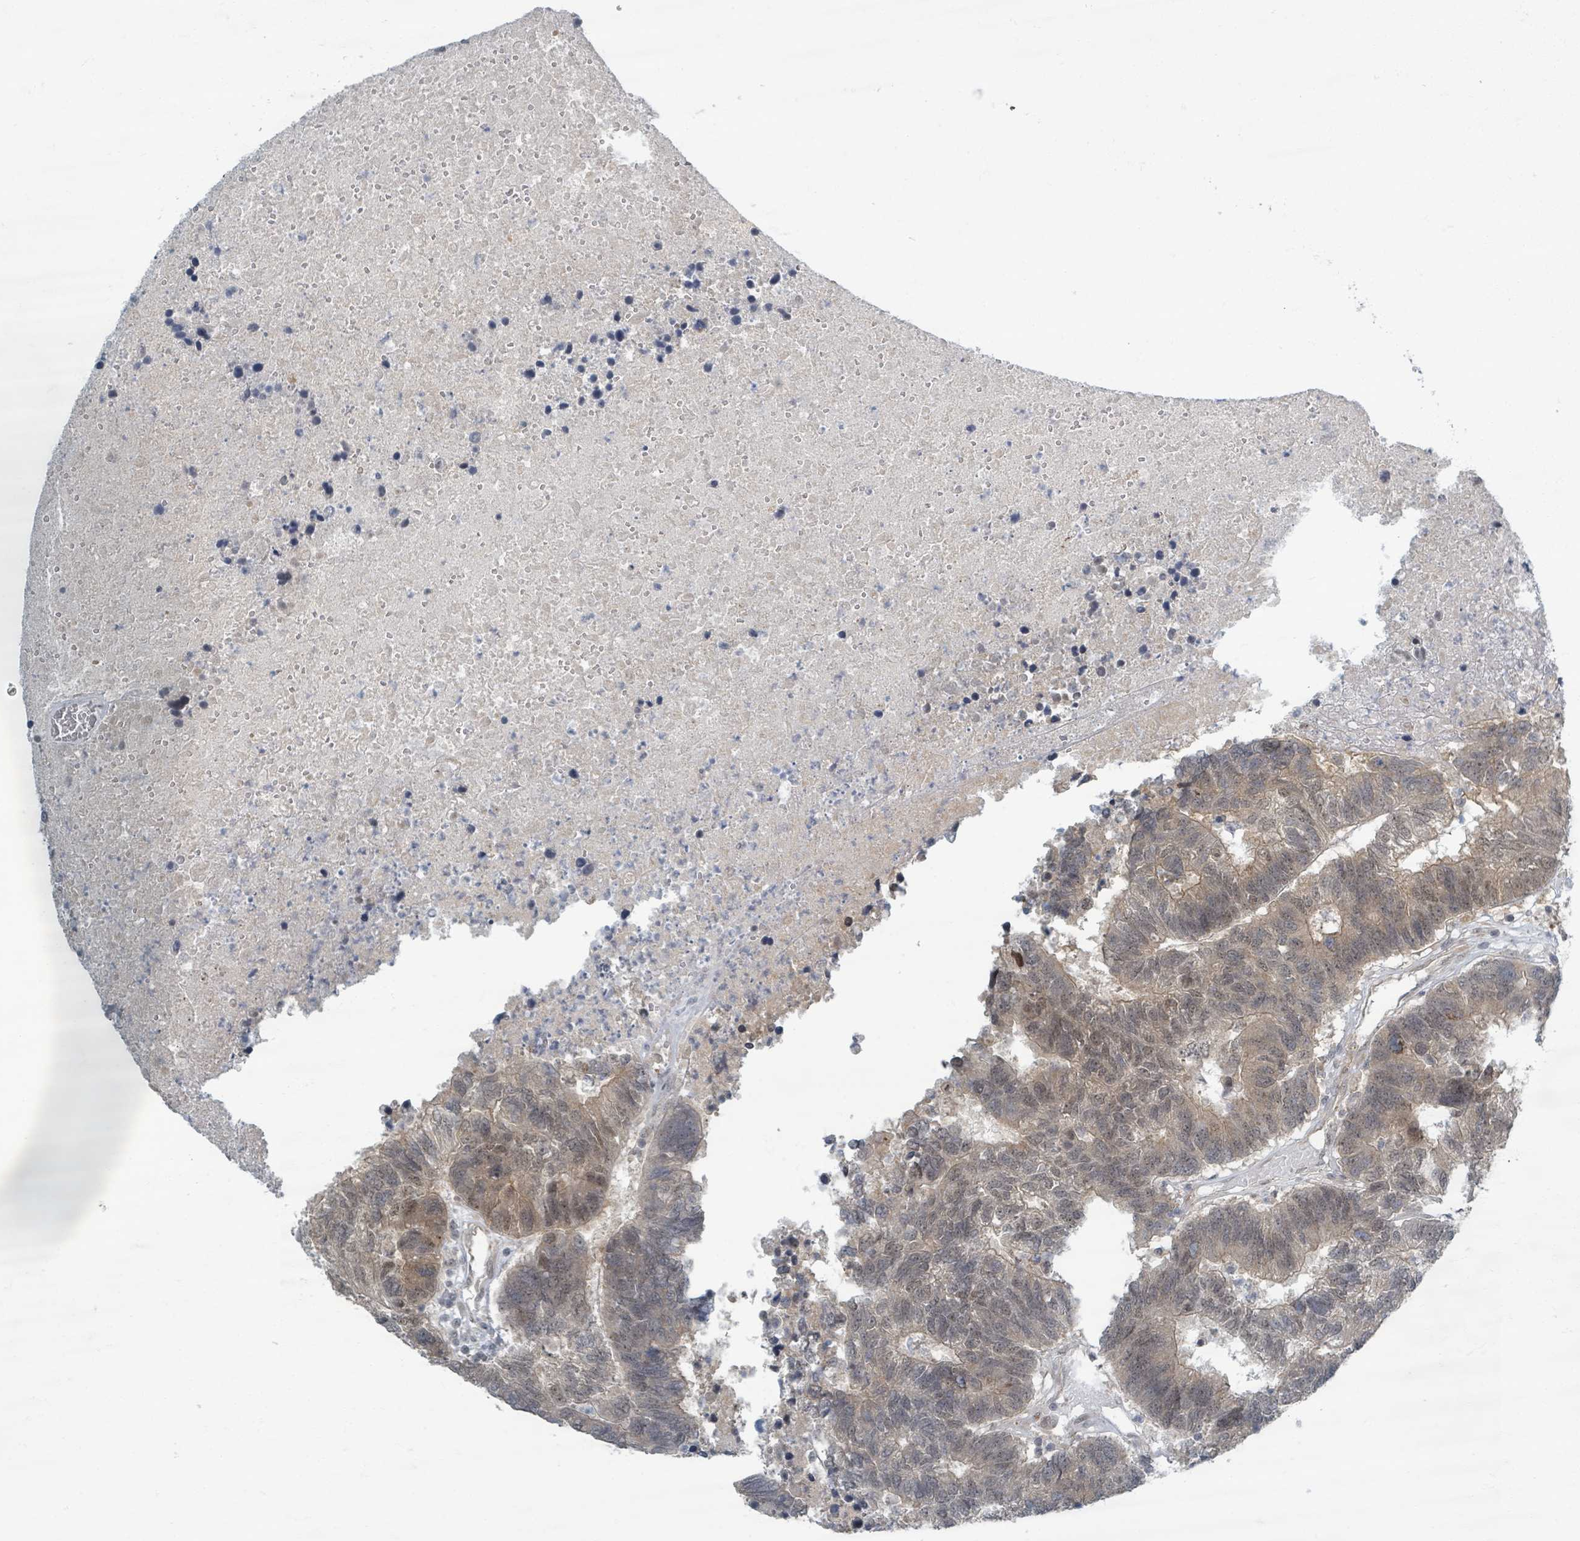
{"staining": {"intensity": "weak", "quantity": "25%-75%", "location": "cytoplasmic/membranous,nuclear"}, "tissue": "colorectal cancer", "cell_type": "Tumor cells", "image_type": "cancer", "snomed": [{"axis": "morphology", "description": "Adenocarcinoma, NOS"}, {"axis": "topography", "description": "Colon"}], "caption": "An image of adenocarcinoma (colorectal) stained for a protein displays weak cytoplasmic/membranous and nuclear brown staining in tumor cells.", "gene": "INTS15", "patient": {"sex": "female", "age": 48}}